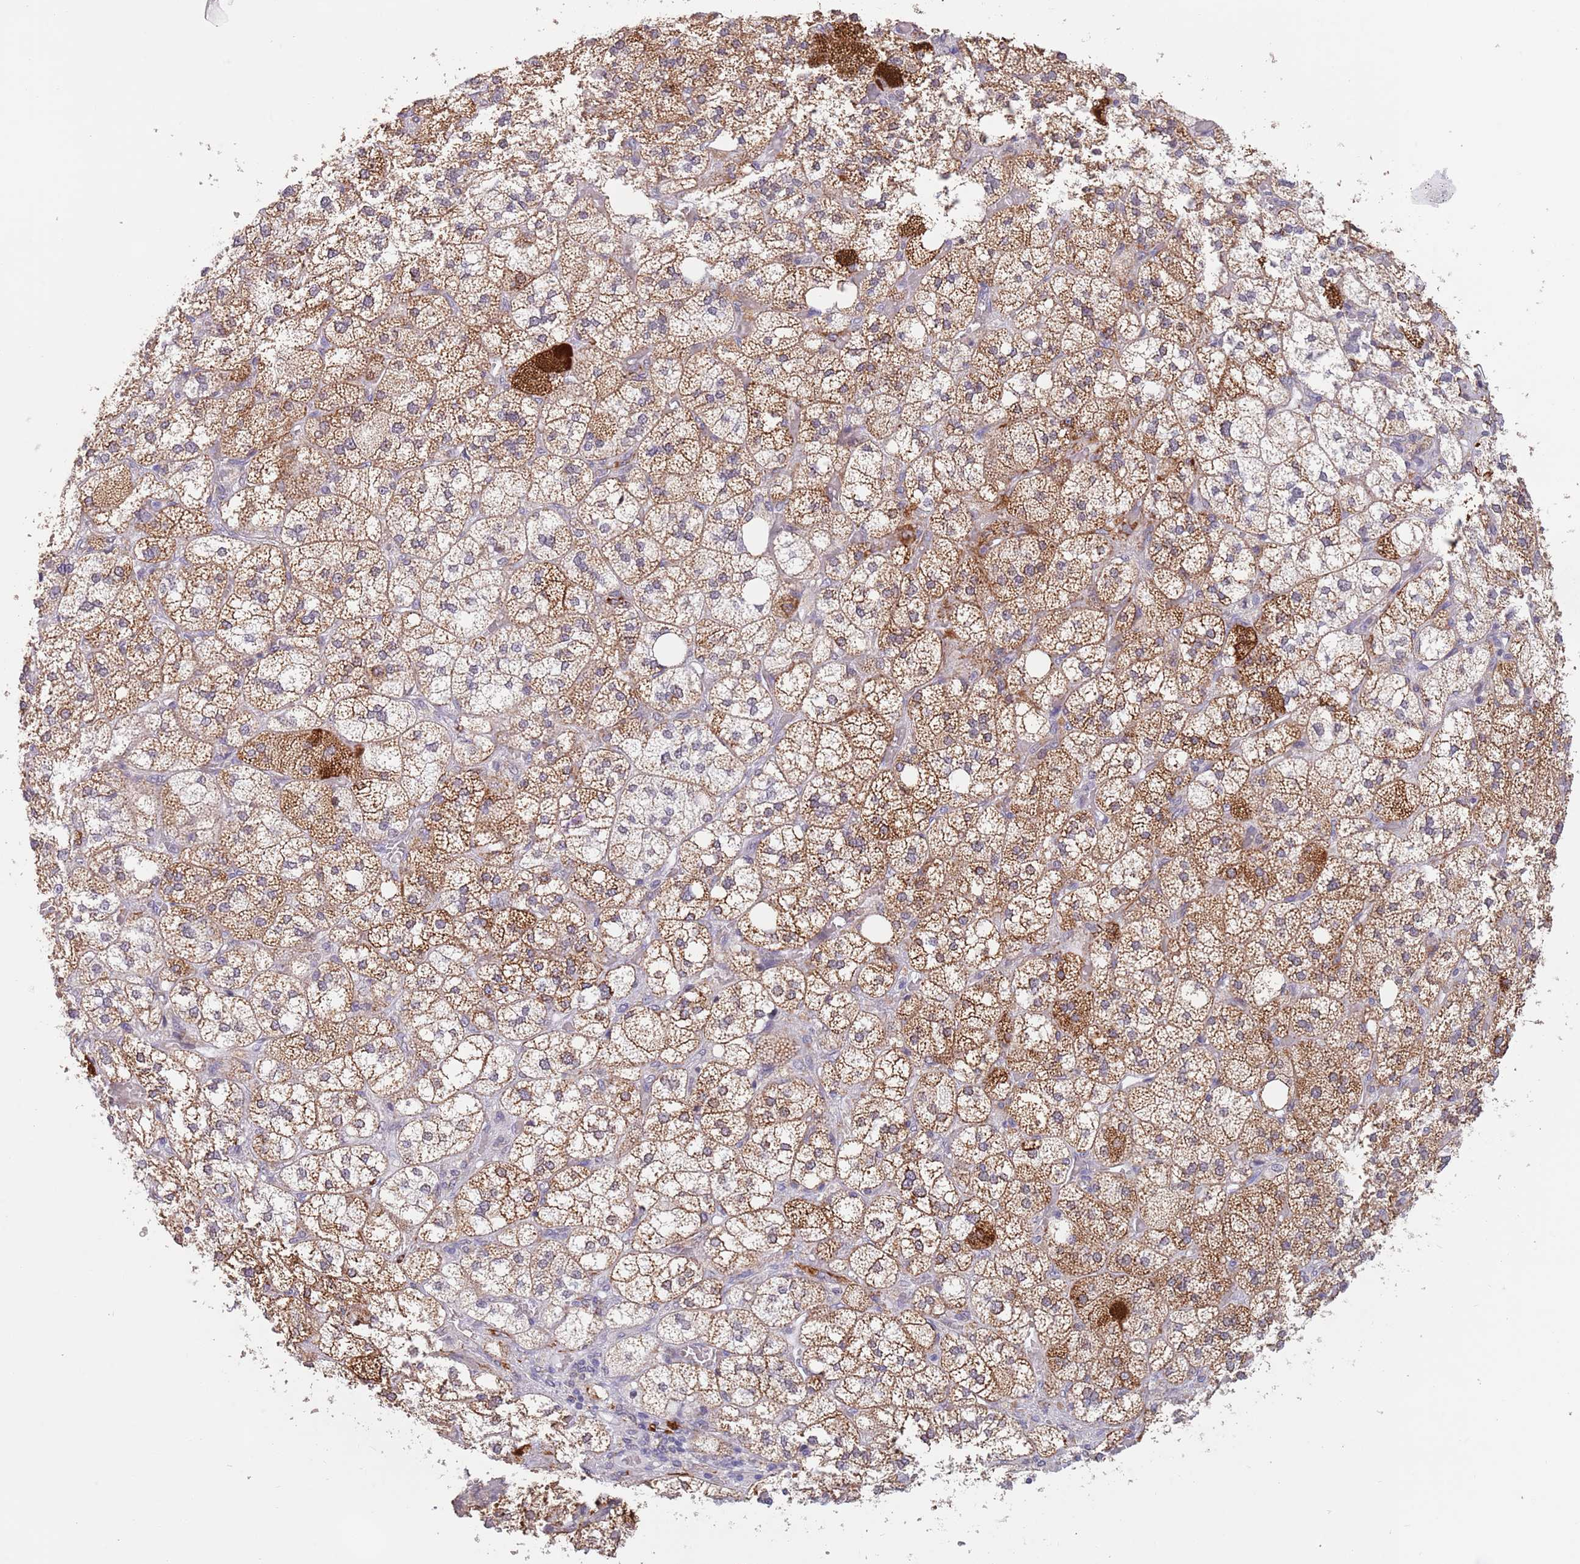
{"staining": {"intensity": "strong", "quantity": "25%-75%", "location": "cytoplasmic/membranous"}, "tissue": "adrenal gland", "cell_type": "Glandular cells", "image_type": "normal", "snomed": [{"axis": "morphology", "description": "Normal tissue, NOS"}, {"axis": "topography", "description": "Adrenal gland"}], "caption": "Human adrenal gland stained with a brown dye reveals strong cytoplasmic/membranous positive staining in approximately 25%-75% of glandular cells.", "gene": "UQCC3", "patient": {"sex": "male", "age": 61}}